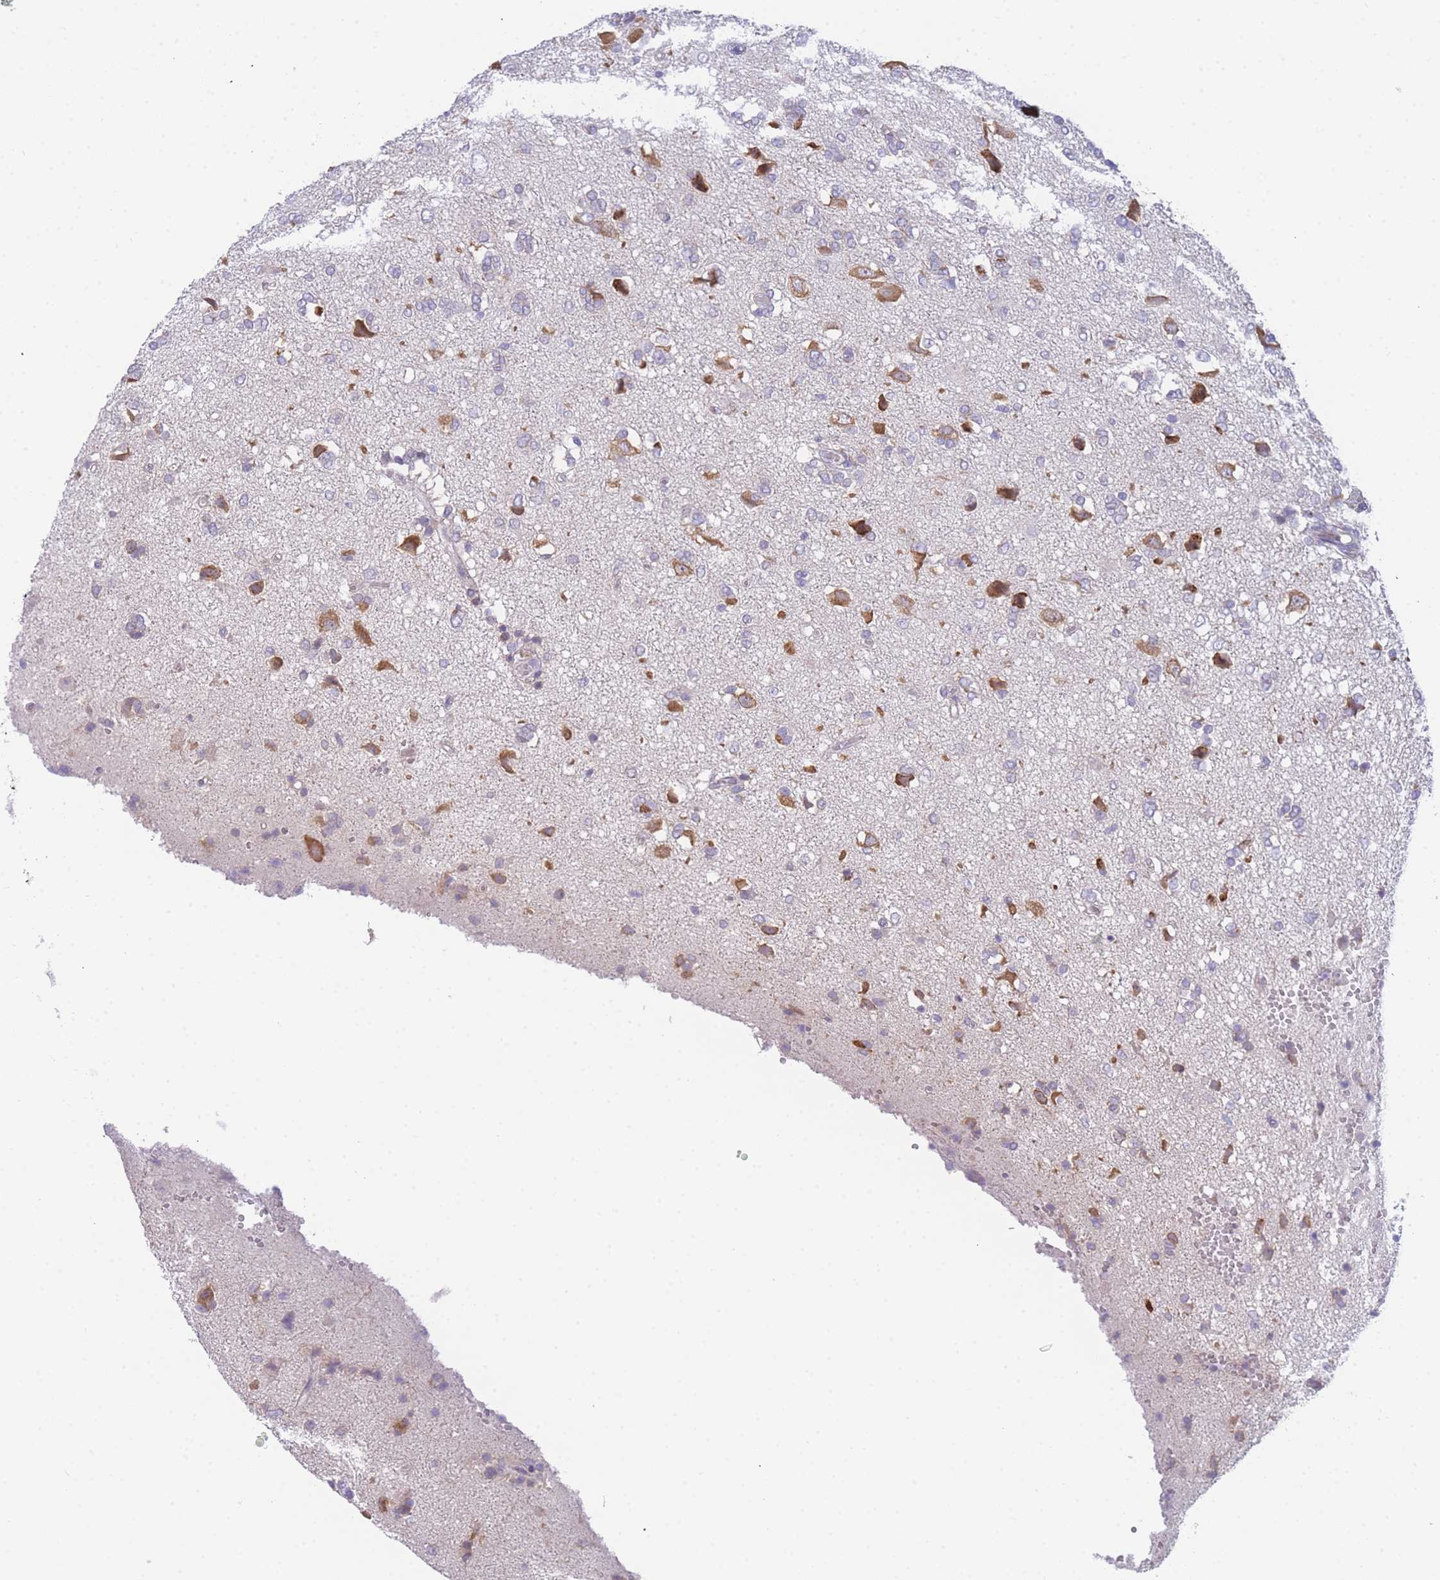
{"staining": {"intensity": "negative", "quantity": "none", "location": "none"}, "tissue": "glioma", "cell_type": "Tumor cells", "image_type": "cancer", "snomed": [{"axis": "morphology", "description": "Glioma, malignant, High grade"}, {"axis": "topography", "description": "Brain"}], "caption": "Tumor cells show no significant positivity in glioma.", "gene": "ZNF510", "patient": {"sex": "female", "age": 59}}